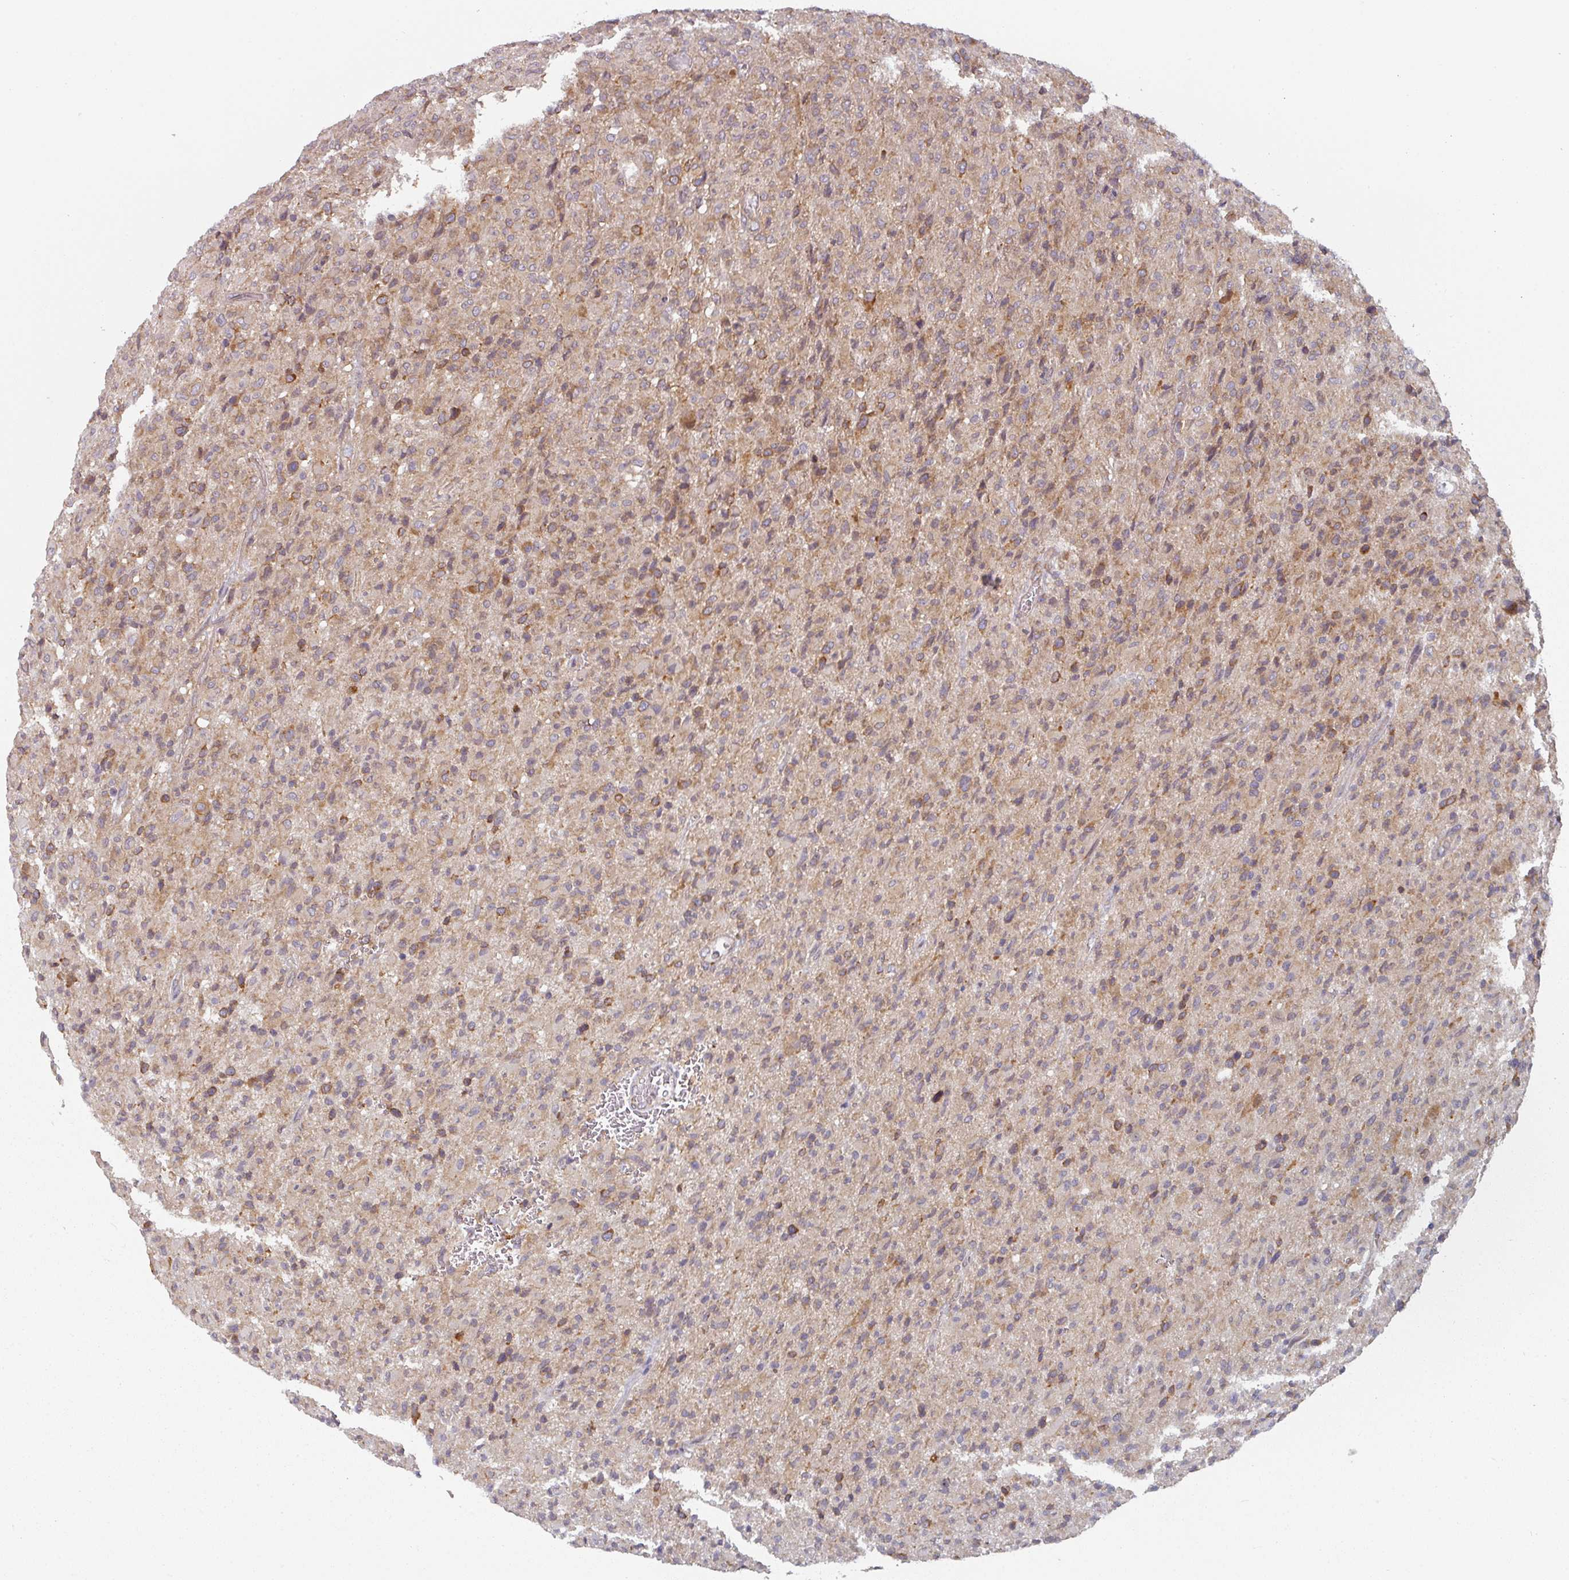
{"staining": {"intensity": "moderate", "quantity": "25%-75%", "location": "cytoplasmic/membranous"}, "tissue": "glioma", "cell_type": "Tumor cells", "image_type": "cancer", "snomed": [{"axis": "morphology", "description": "Glioma, malignant, High grade"}, {"axis": "topography", "description": "Brain"}], "caption": "Protein analysis of malignant high-grade glioma tissue shows moderate cytoplasmic/membranous expression in about 25%-75% of tumor cells.", "gene": "TAPT1", "patient": {"sex": "female", "age": 57}}